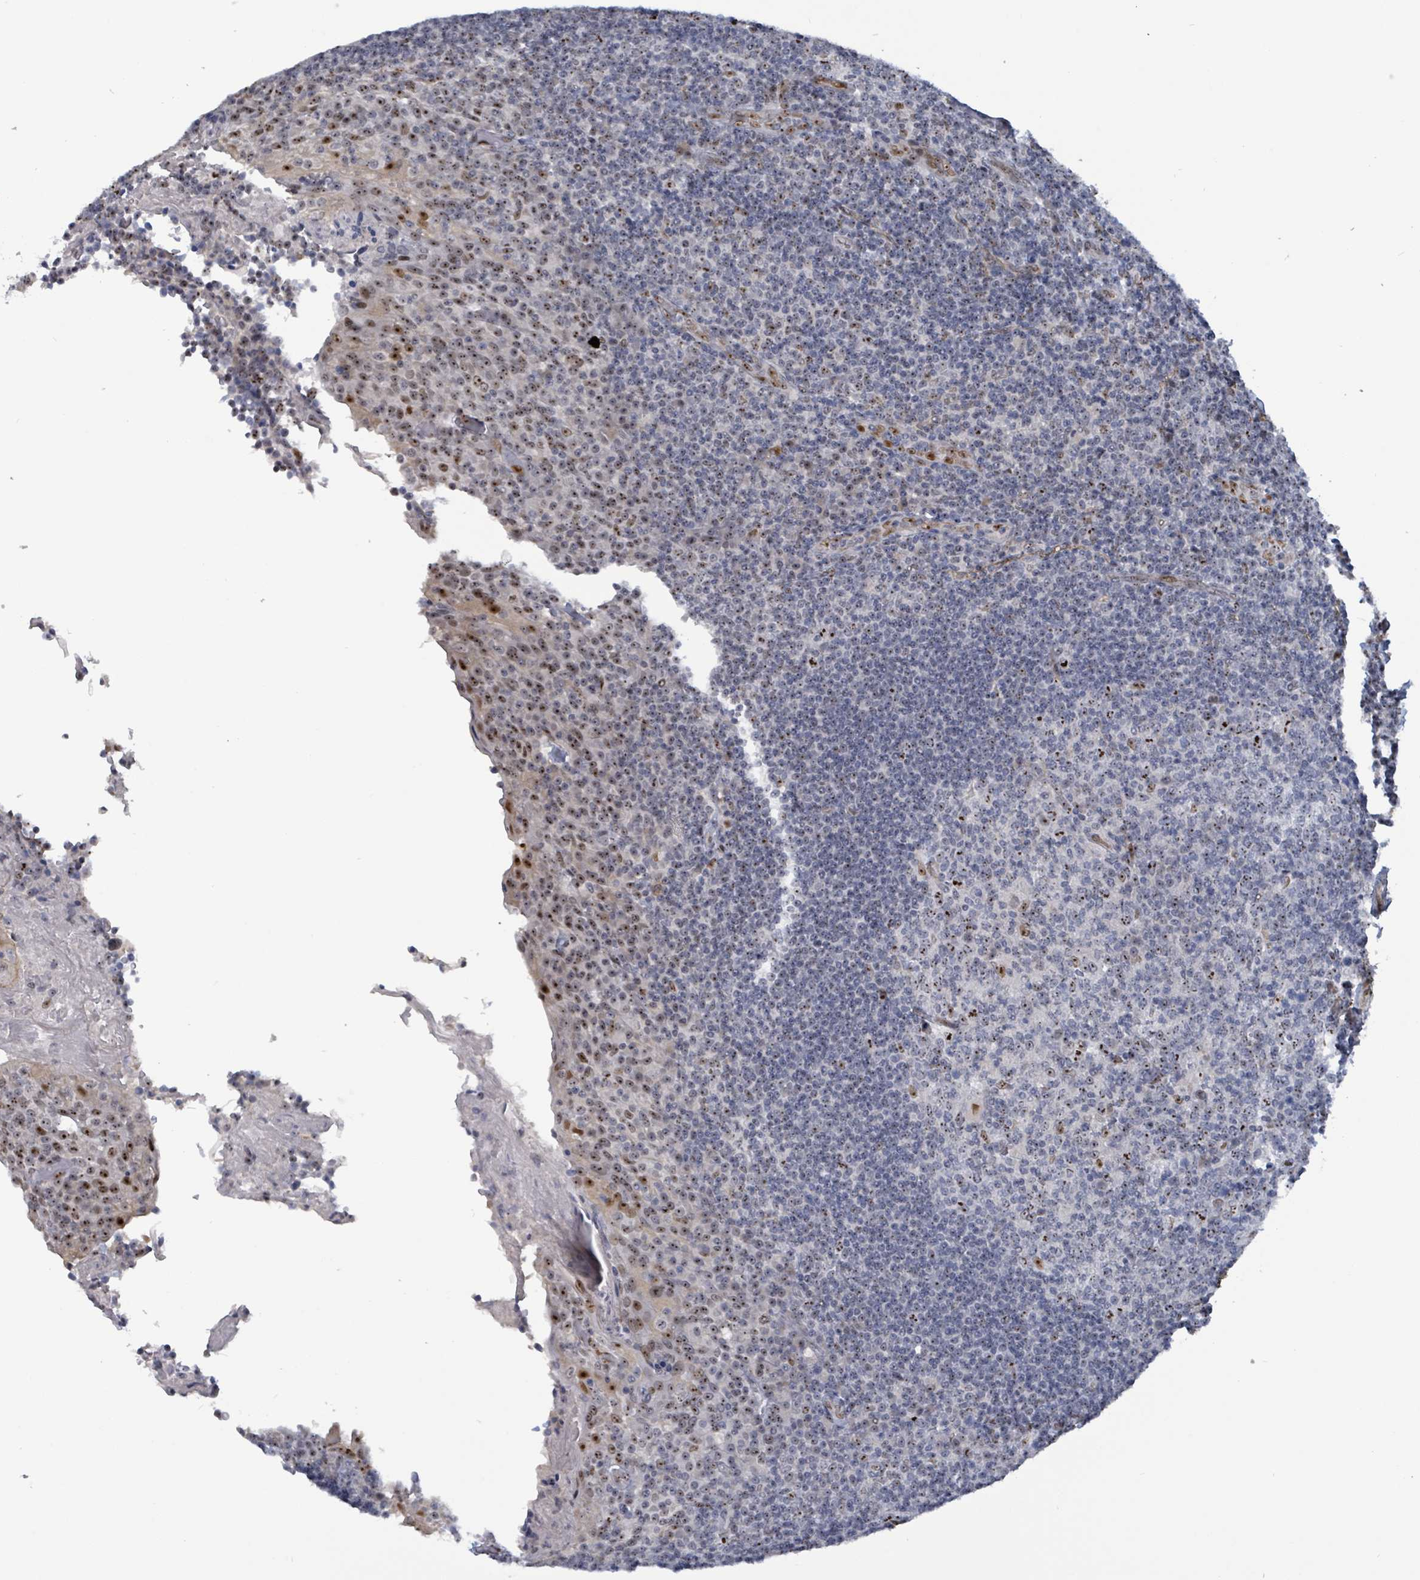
{"staining": {"intensity": "moderate", "quantity": "<25%", "location": "nuclear"}, "tissue": "tonsil", "cell_type": "Germinal center cells", "image_type": "normal", "snomed": [{"axis": "morphology", "description": "Normal tissue, NOS"}, {"axis": "topography", "description": "Tonsil"}], "caption": "Brown immunohistochemical staining in unremarkable tonsil shows moderate nuclear expression in about <25% of germinal center cells.", "gene": "RRN3", "patient": {"sex": "female", "age": 10}}